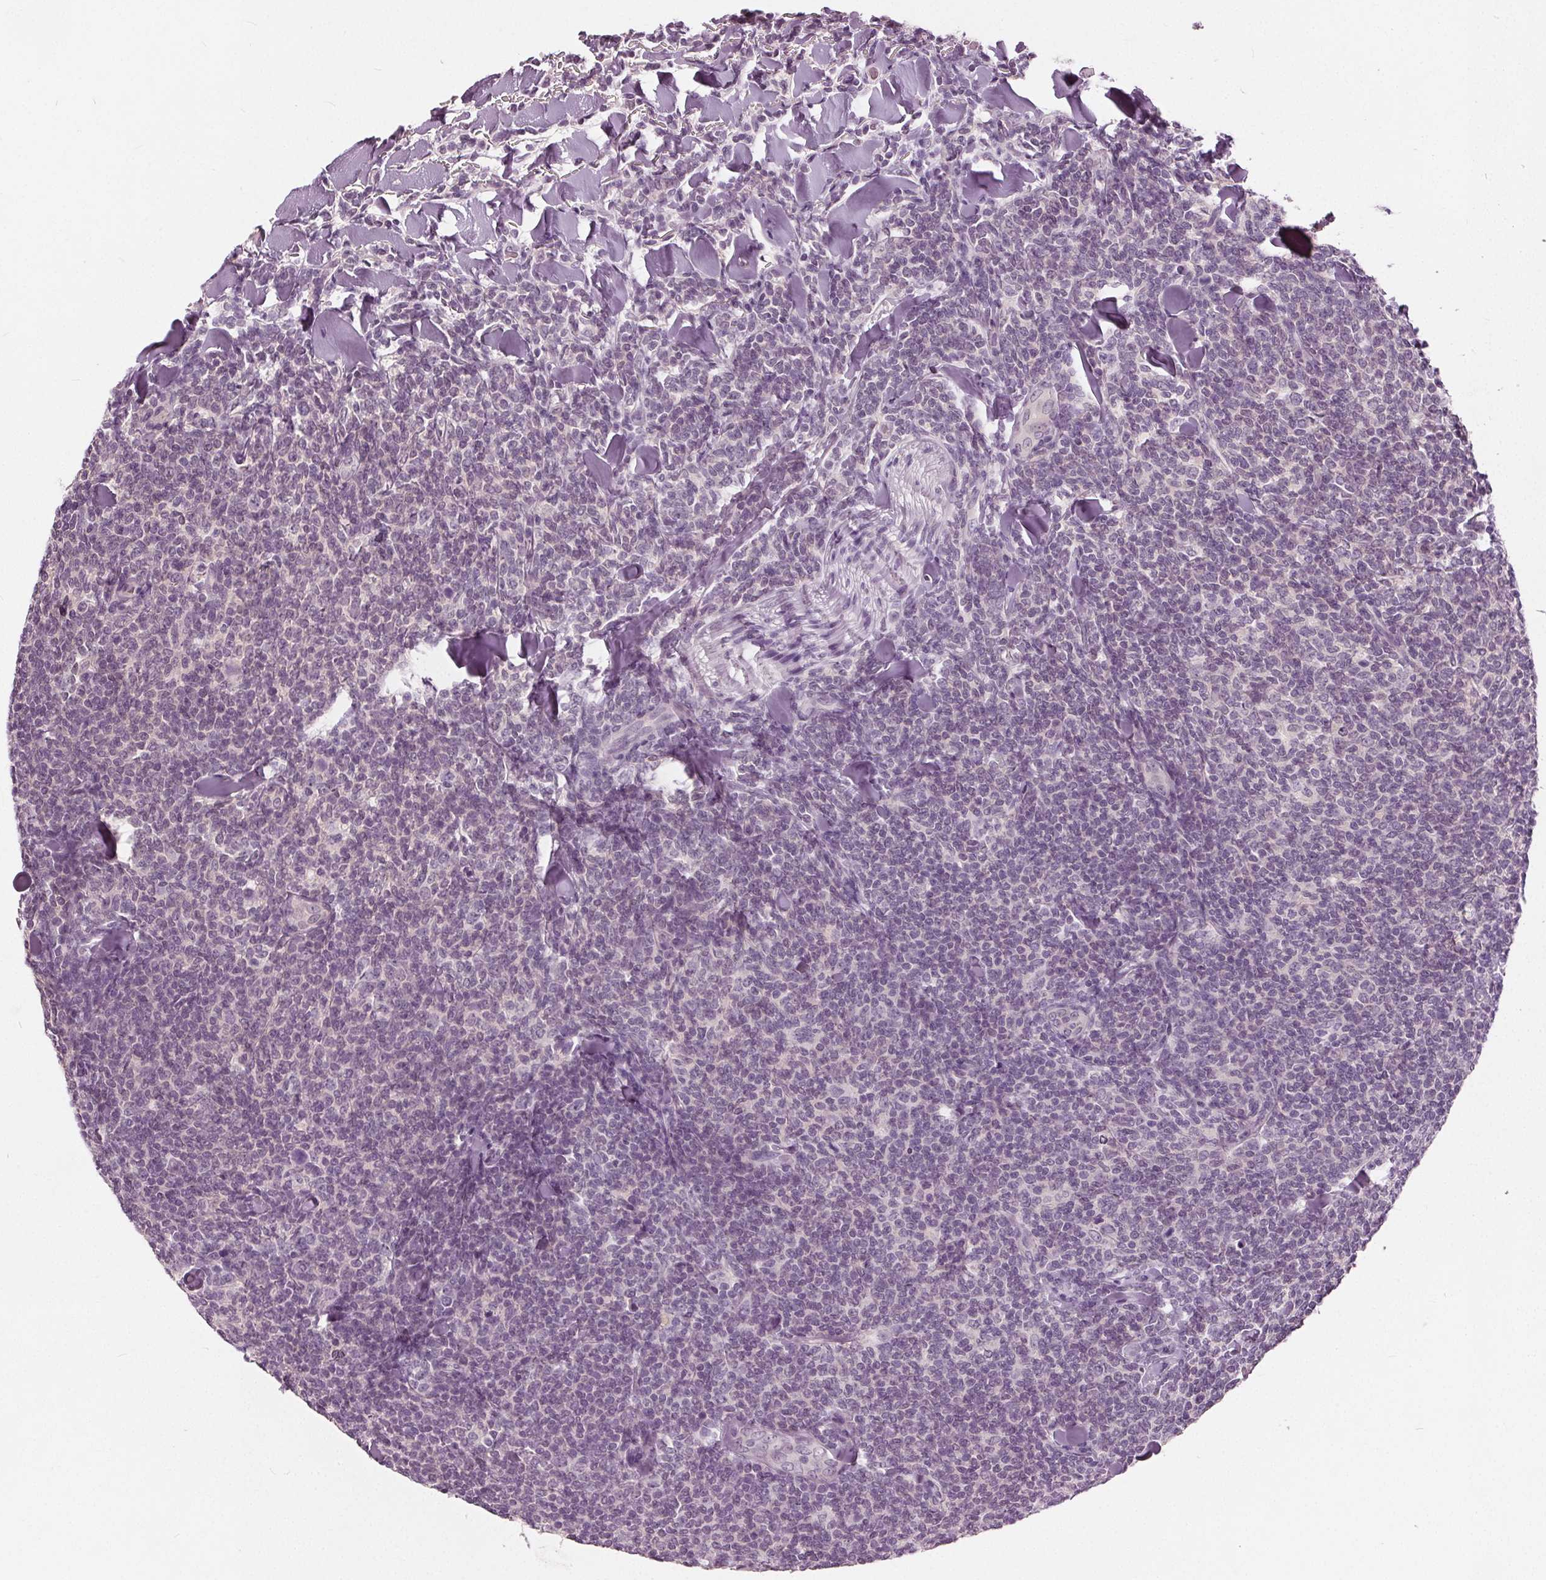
{"staining": {"intensity": "negative", "quantity": "none", "location": "none"}, "tissue": "lymphoma", "cell_type": "Tumor cells", "image_type": "cancer", "snomed": [{"axis": "morphology", "description": "Malignant lymphoma, non-Hodgkin's type, Low grade"}, {"axis": "topography", "description": "Lymph node"}], "caption": "Immunohistochemistry (IHC) photomicrograph of neoplastic tissue: human lymphoma stained with DAB displays no significant protein expression in tumor cells.", "gene": "TKFC", "patient": {"sex": "female", "age": 56}}